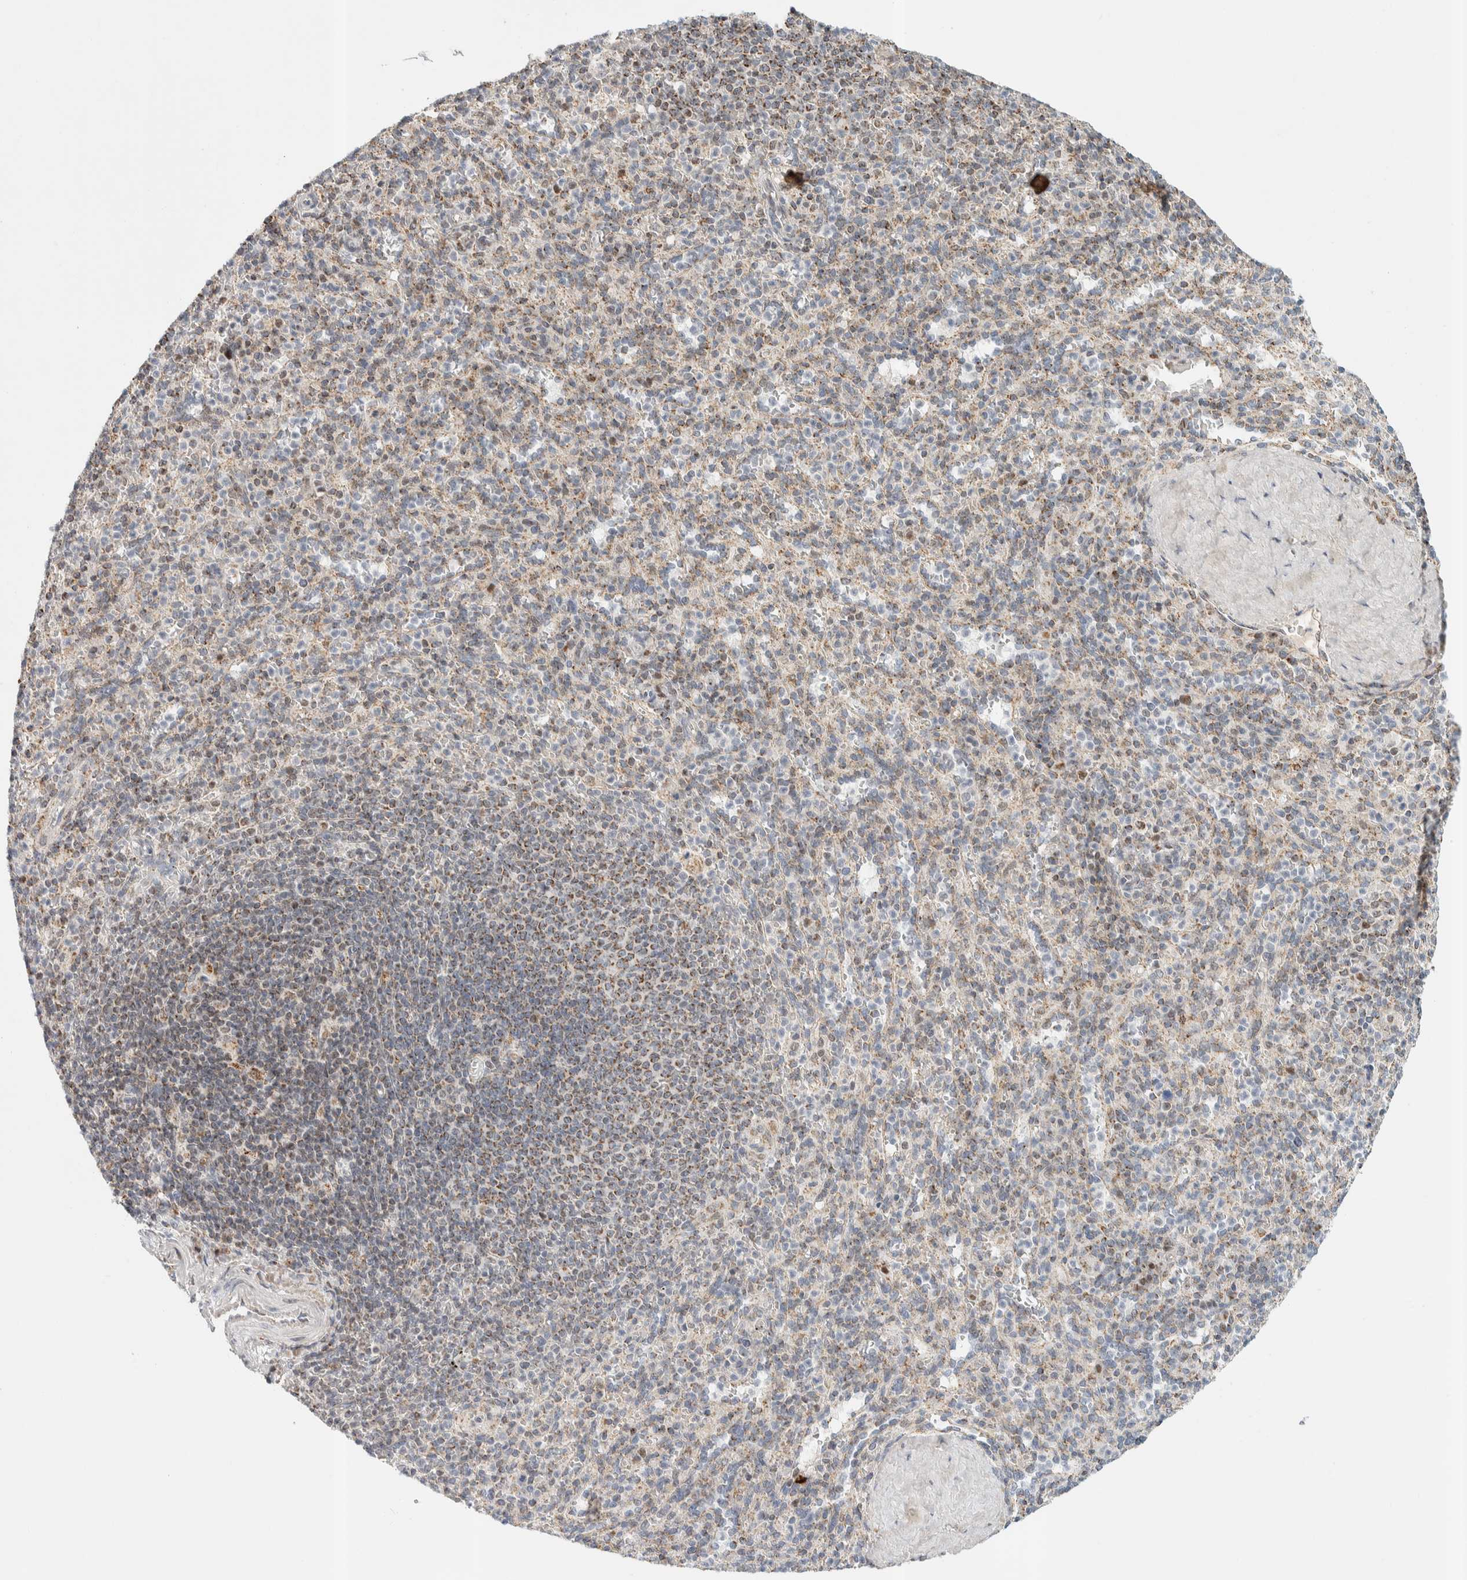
{"staining": {"intensity": "moderate", "quantity": "<25%", "location": "cytoplasmic/membranous"}, "tissue": "spleen", "cell_type": "Cells in red pulp", "image_type": "normal", "snomed": [{"axis": "morphology", "description": "Normal tissue, NOS"}, {"axis": "topography", "description": "Spleen"}], "caption": "This is a micrograph of IHC staining of benign spleen, which shows moderate staining in the cytoplasmic/membranous of cells in red pulp.", "gene": "TSPAN32", "patient": {"sex": "male", "age": 36}}